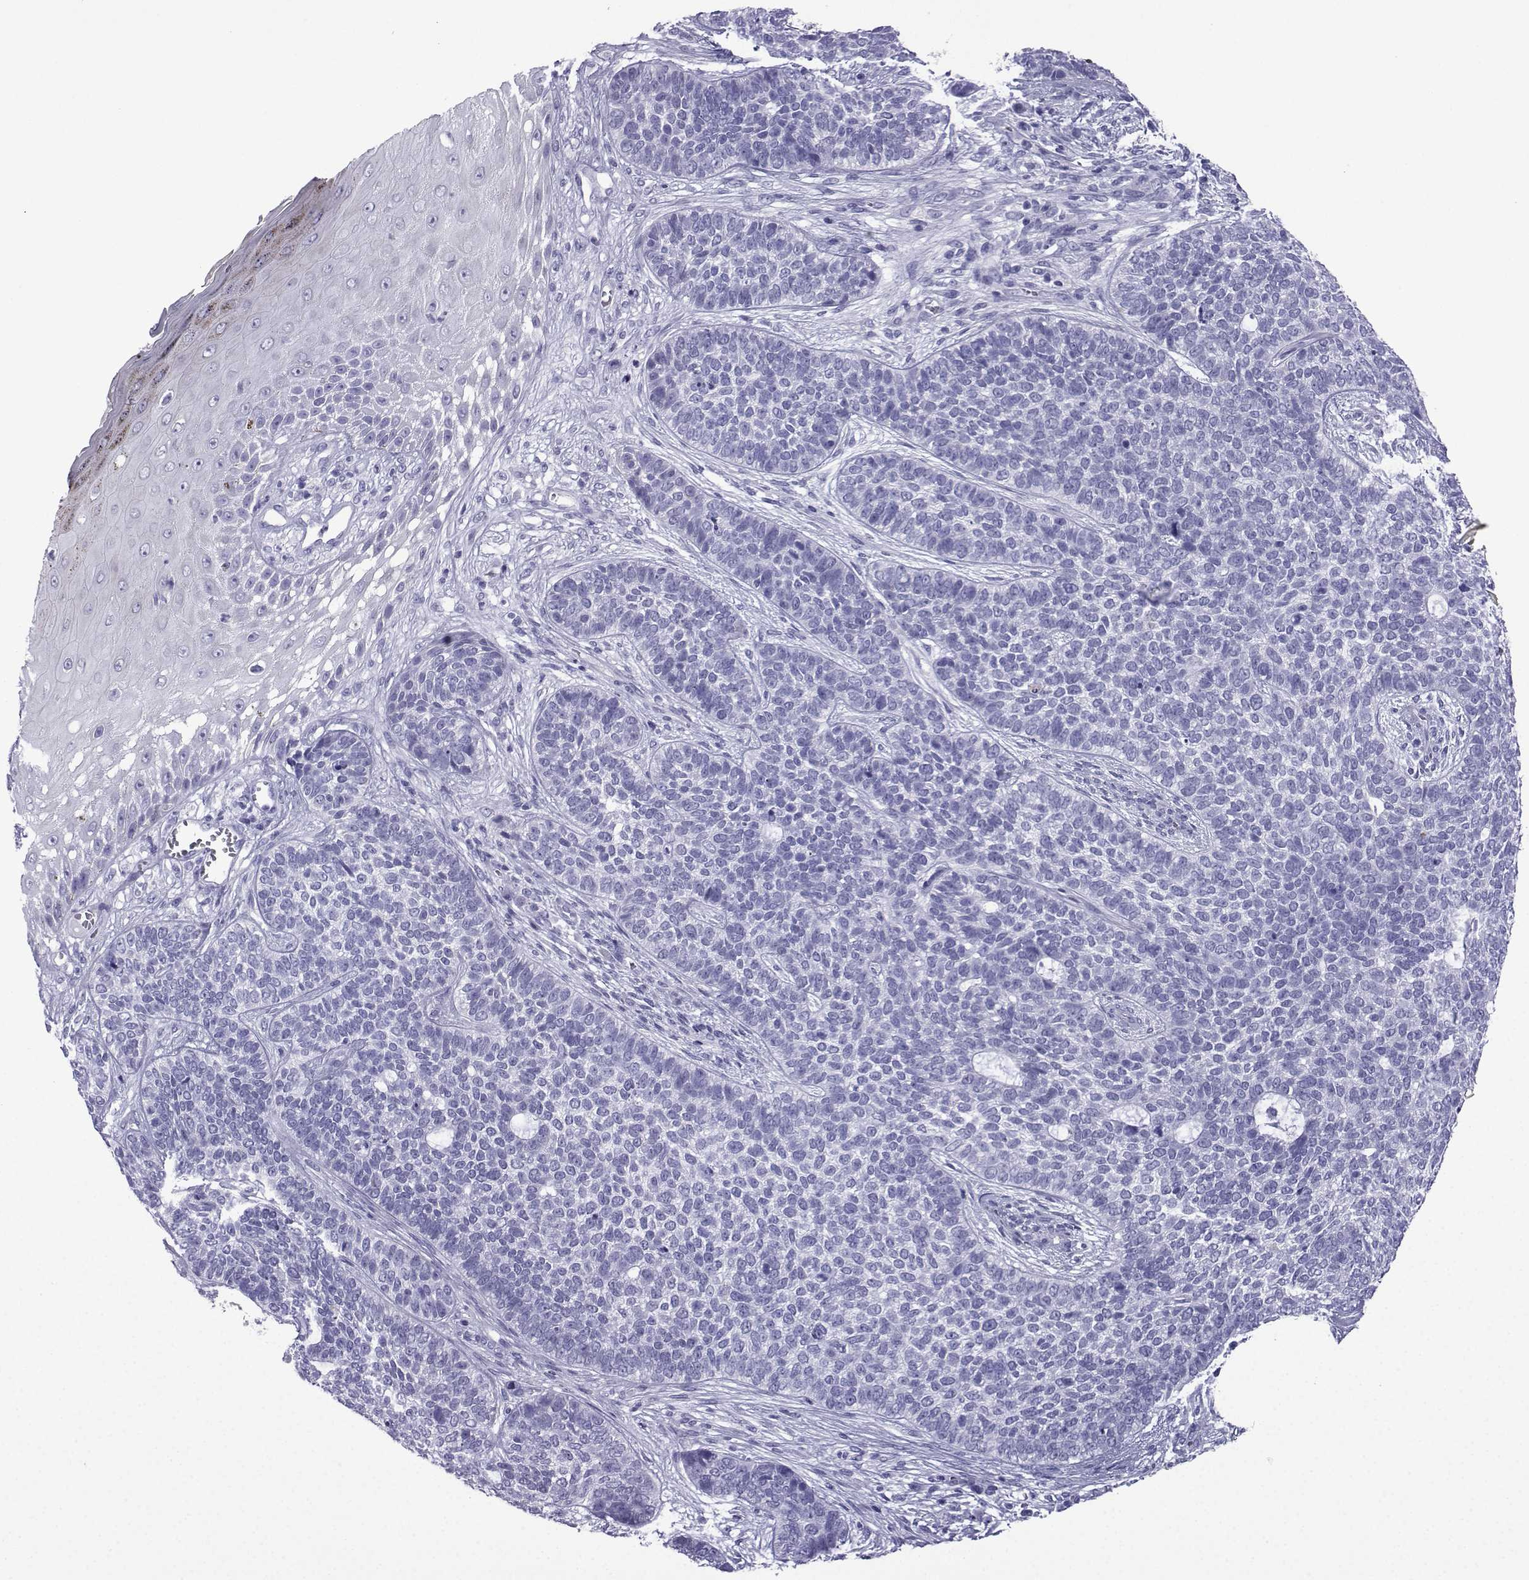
{"staining": {"intensity": "negative", "quantity": "none", "location": "none"}, "tissue": "skin cancer", "cell_type": "Tumor cells", "image_type": "cancer", "snomed": [{"axis": "morphology", "description": "Basal cell carcinoma"}, {"axis": "topography", "description": "Skin"}], "caption": "The IHC histopathology image has no significant expression in tumor cells of skin cancer tissue.", "gene": "TRIM46", "patient": {"sex": "female", "age": 69}}